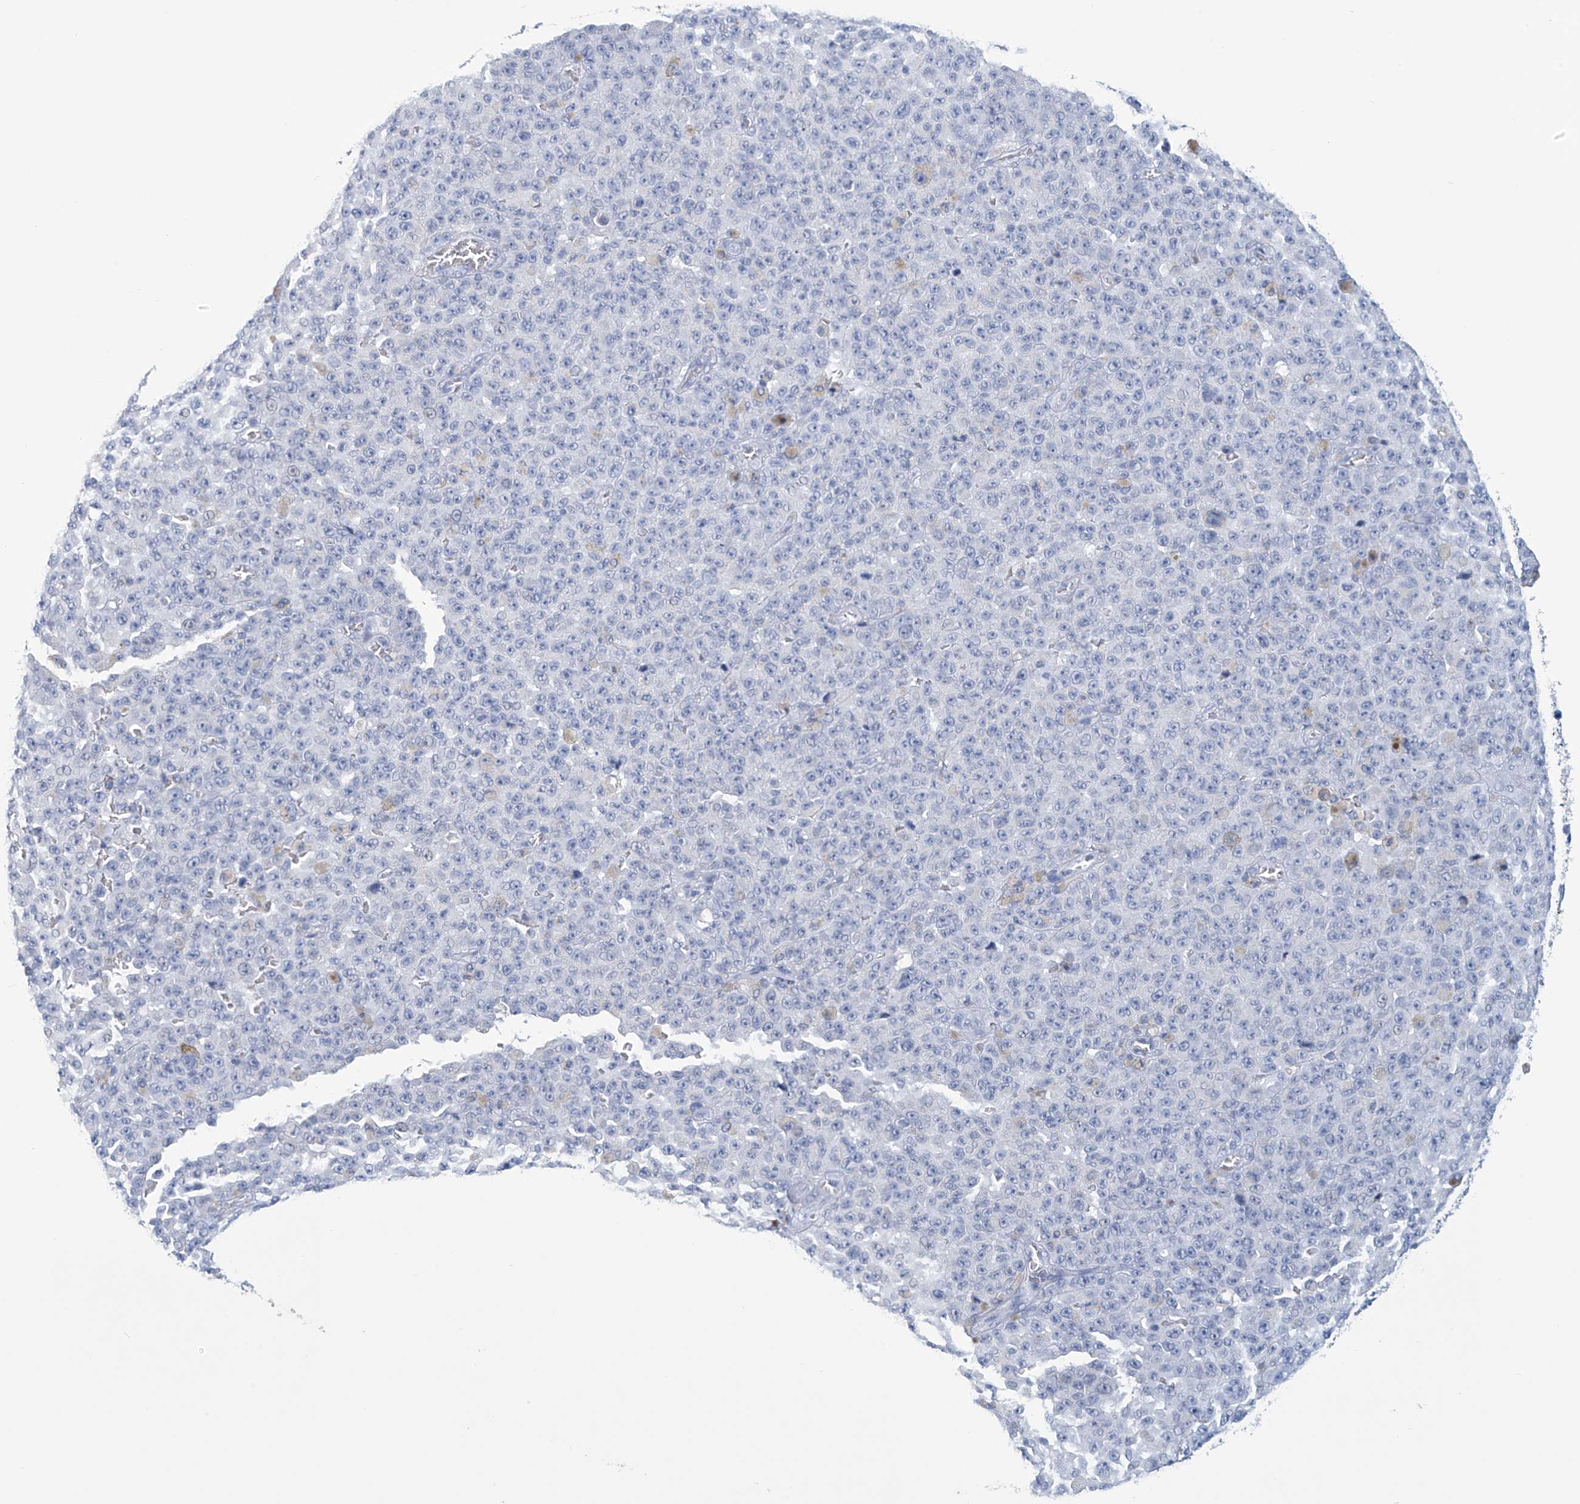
{"staining": {"intensity": "negative", "quantity": "none", "location": "none"}, "tissue": "melanoma", "cell_type": "Tumor cells", "image_type": "cancer", "snomed": [{"axis": "morphology", "description": "Malignant melanoma, NOS"}, {"axis": "topography", "description": "Skin"}], "caption": "Tumor cells show no significant staining in melanoma. (DAB IHC with hematoxylin counter stain).", "gene": "DSP", "patient": {"sex": "female", "age": 82}}